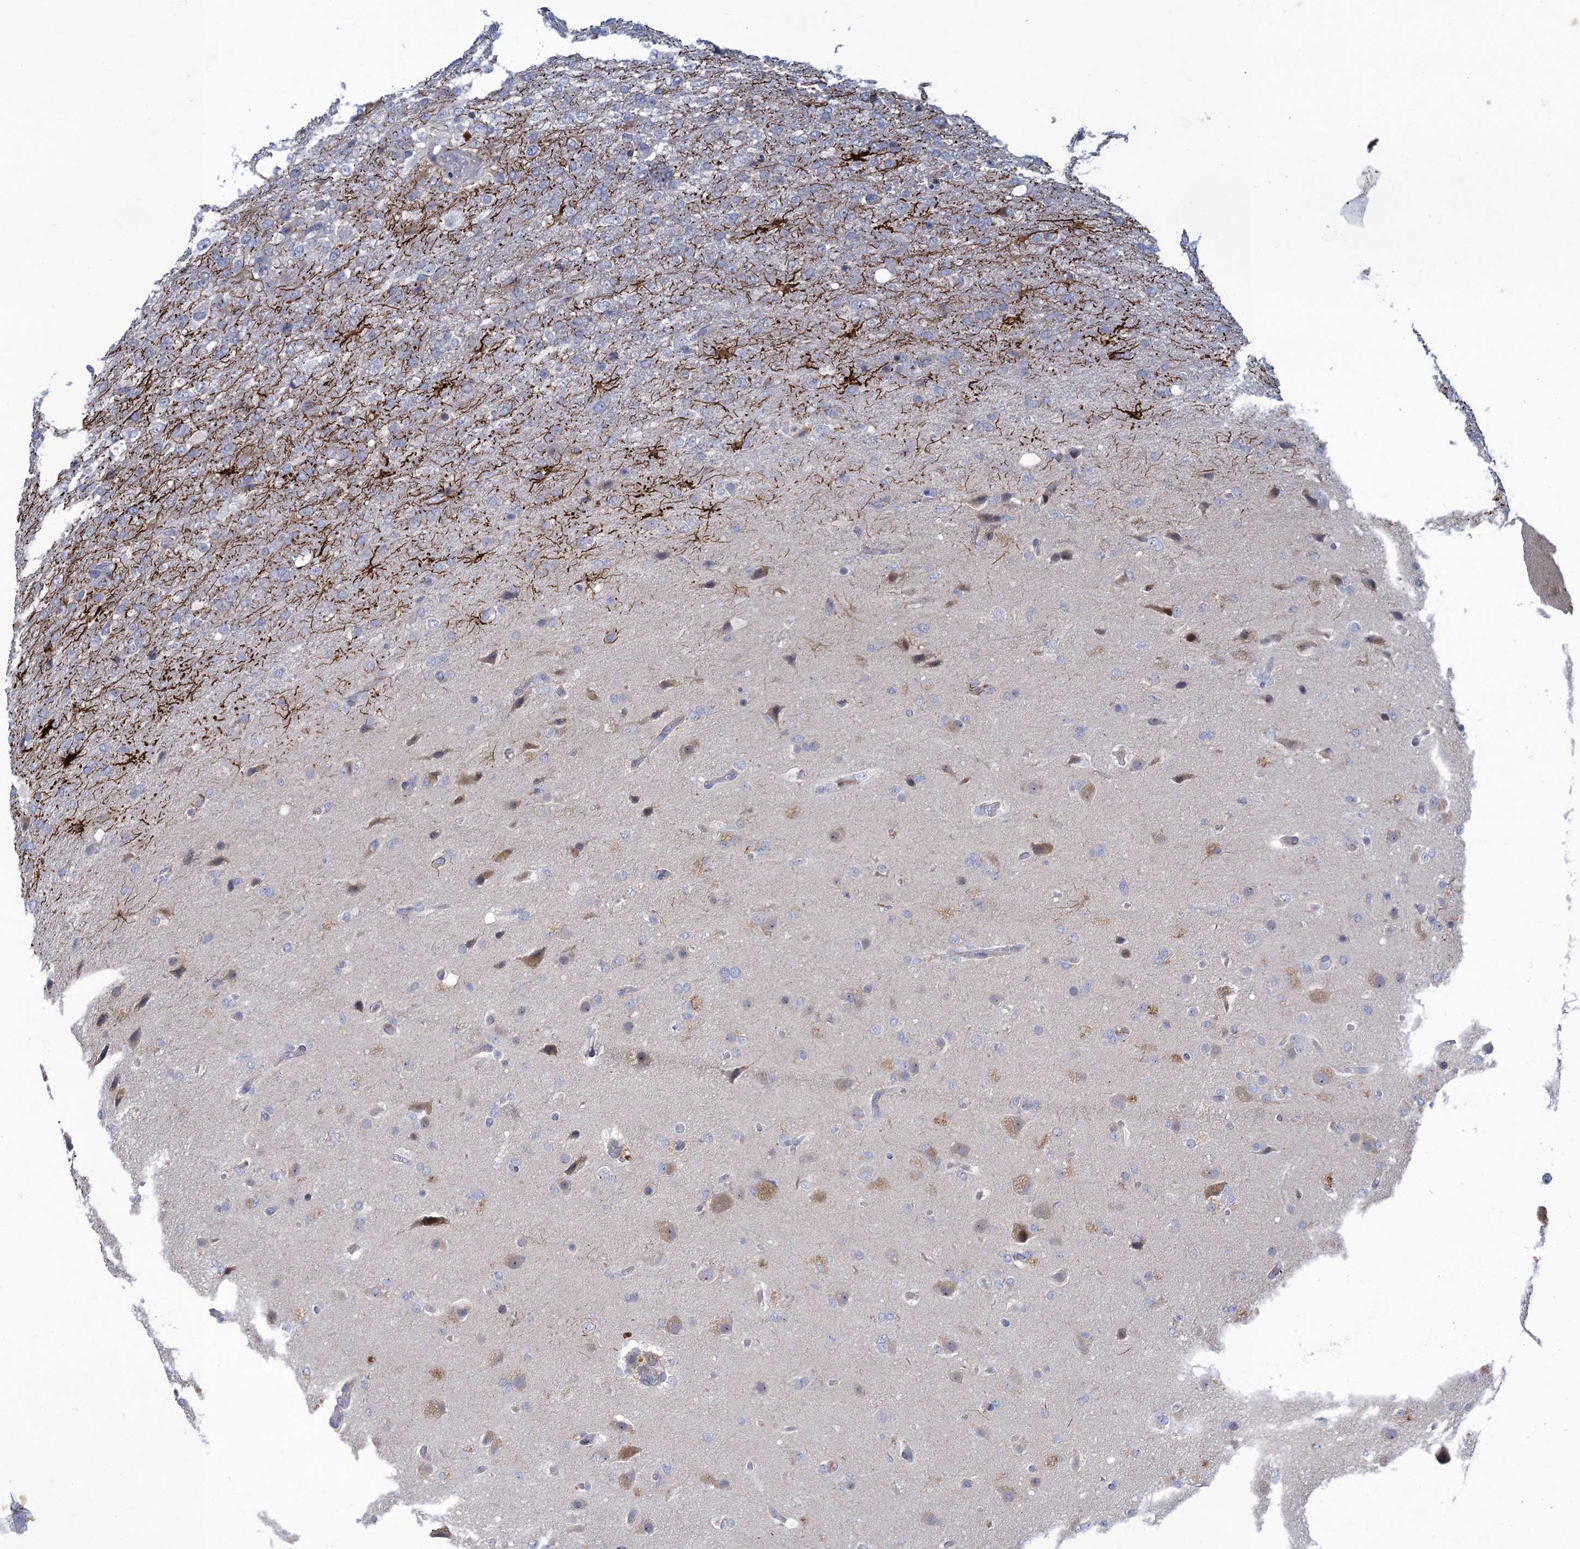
{"staining": {"intensity": "weak", "quantity": "<25%", "location": "cytoplasmic/membranous"}, "tissue": "glioma", "cell_type": "Tumor cells", "image_type": "cancer", "snomed": [{"axis": "morphology", "description": "Glioma, malignant, High grade"}, {"axis": "topography", "description": "Brain"}], "caption": "Immunohistochemistry (IHC) micrograph of neoplastic tissue: malignant glioma (high-grade) stained with DAB (3,3'-diaminobenzidine) displays no significant protein positivity in tumor cells.", "gene": "QPCTL", "patient": {"sex": "female", "age": 74}}